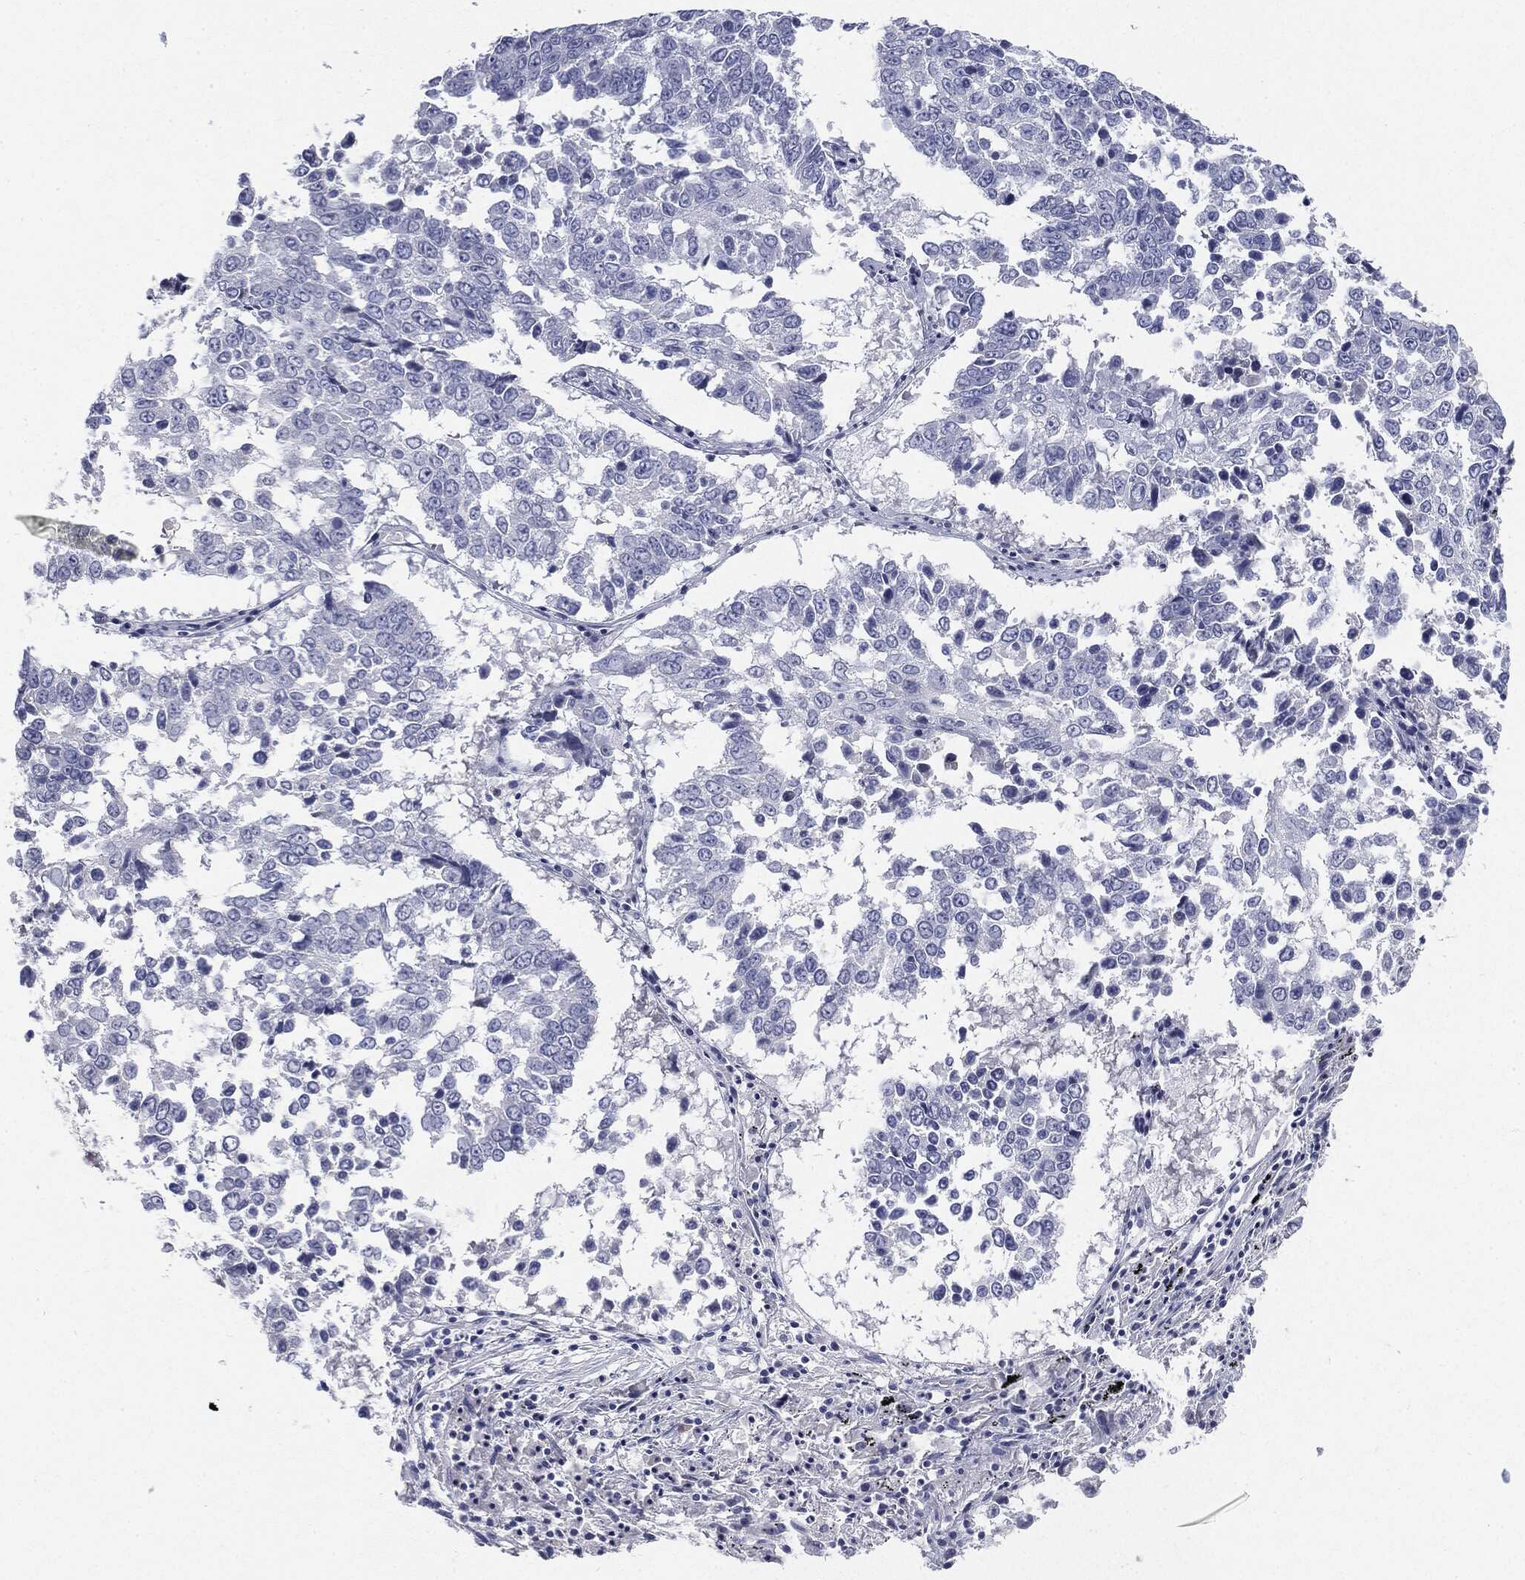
{"staining": {"intensity": "negative", "quantity": "none", "location": "none"}, "tissue": "lung cancer", "cell_type": "Tumor cells", "image_type": "cancer", "snomed": [{"axis": "morphology", "description": "Squamous cell carcinoma, NOS"}, {"axis": "topography", "description": "Lung"}], "caption": "Photomicrograph shows no protein expression in tumor cells of lung cancer (squamous cell carcinoma) tissue.", "gene": "CGB1", "patient": {"sex": "male", "age": 82}}